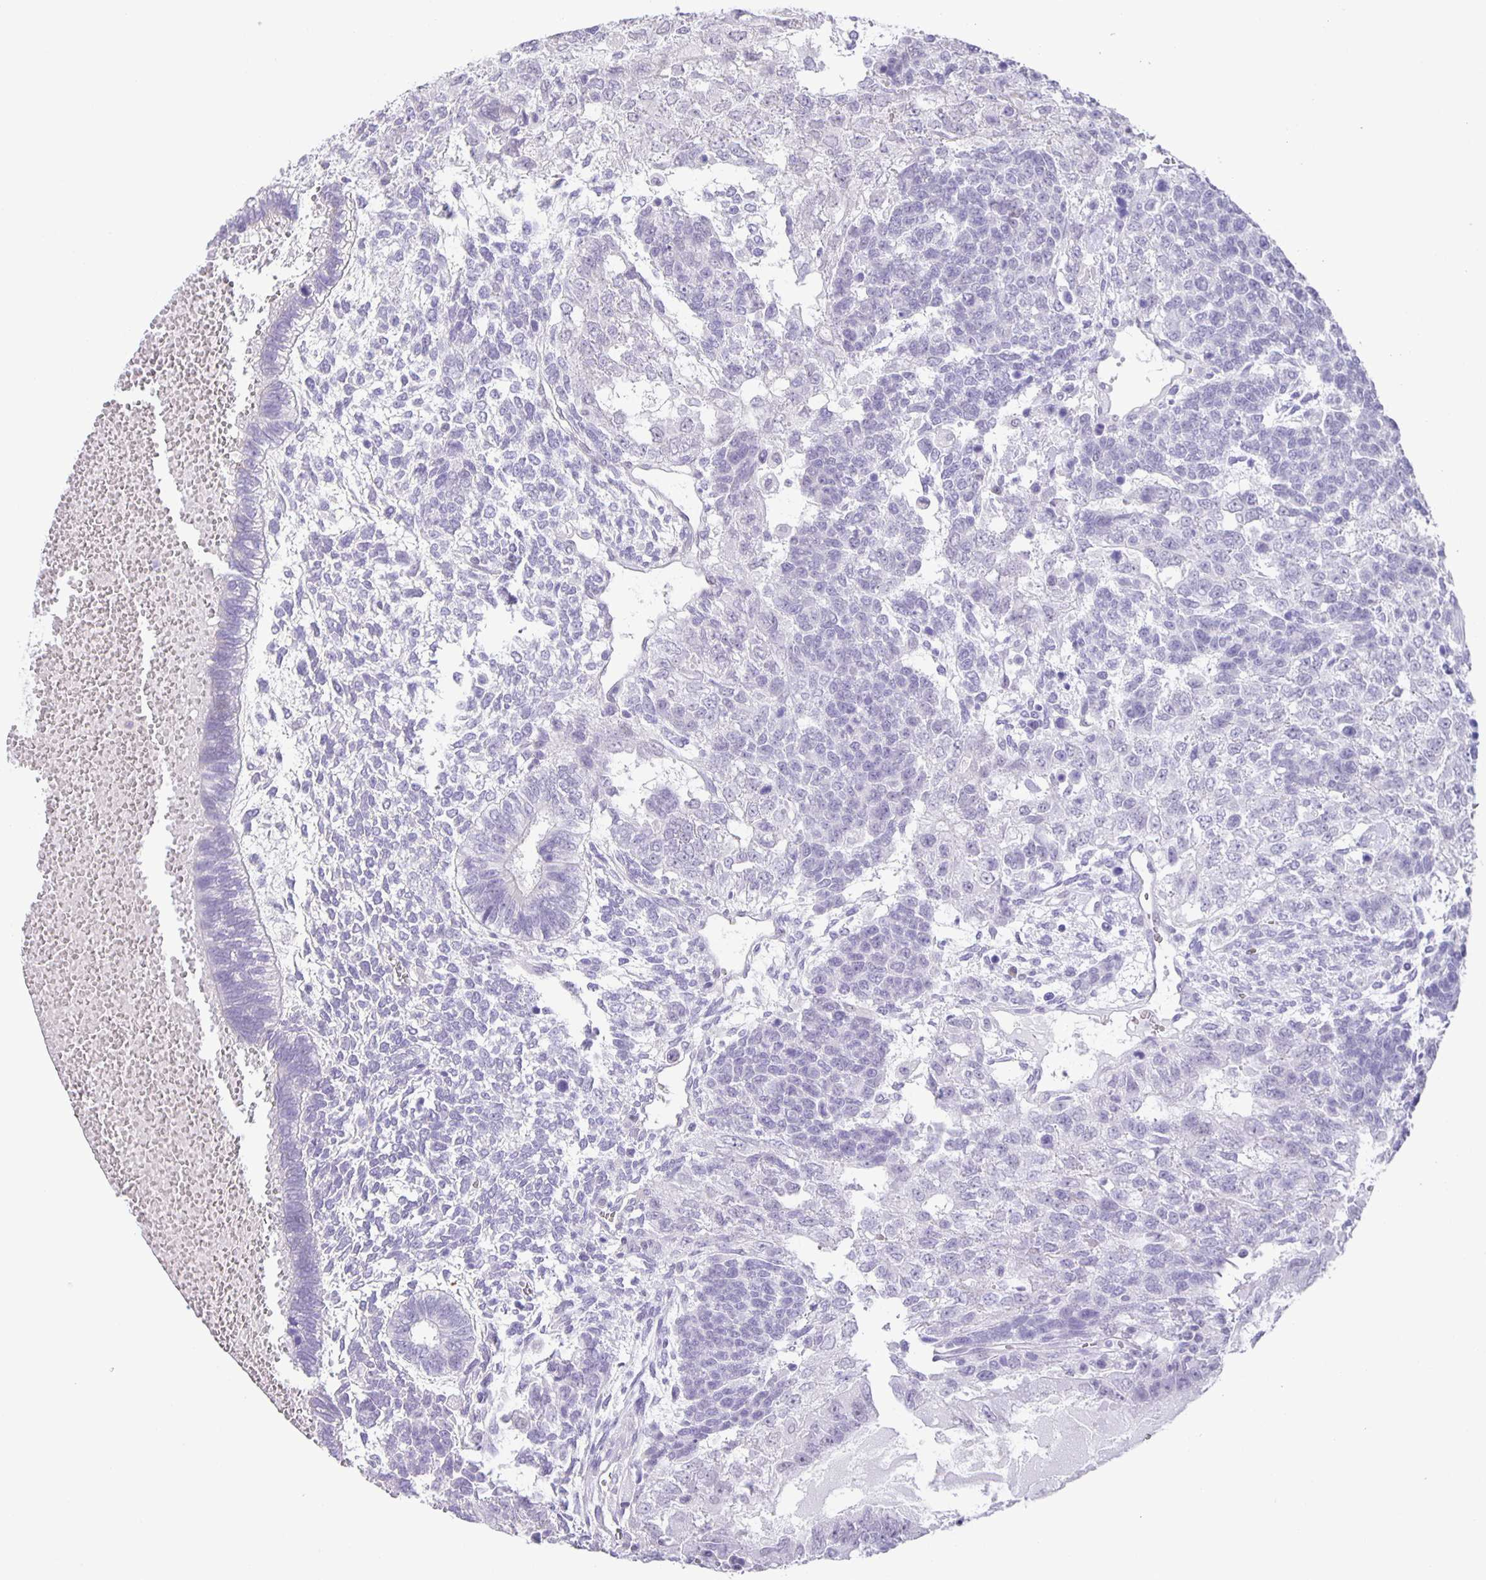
{"staining": {"intensity": "negative", "quantity": "none", "location": "none"}, "tissue": "testis cancer", "cell_type": "Tumor cells", "image_type": "cancer", "snomed": [{"axis": "morphology", "description": "Normal tissue, NOS"}, {"axis": "morphology", "description": "Carcinoma, Embryonal, NOS"}, {"axis": "topography", "description": "Testis"}, {"axis": "topography", "description": "Epididymis"}], "caption": "A histopathology image of testis cancer (embryonal carcinoma) stained for a protein exhibits no brown staining in tumor cells. Nuclei are stained in blue.", "gene": "PHRF1", "patient": {"sex": "male", "age": 23}}